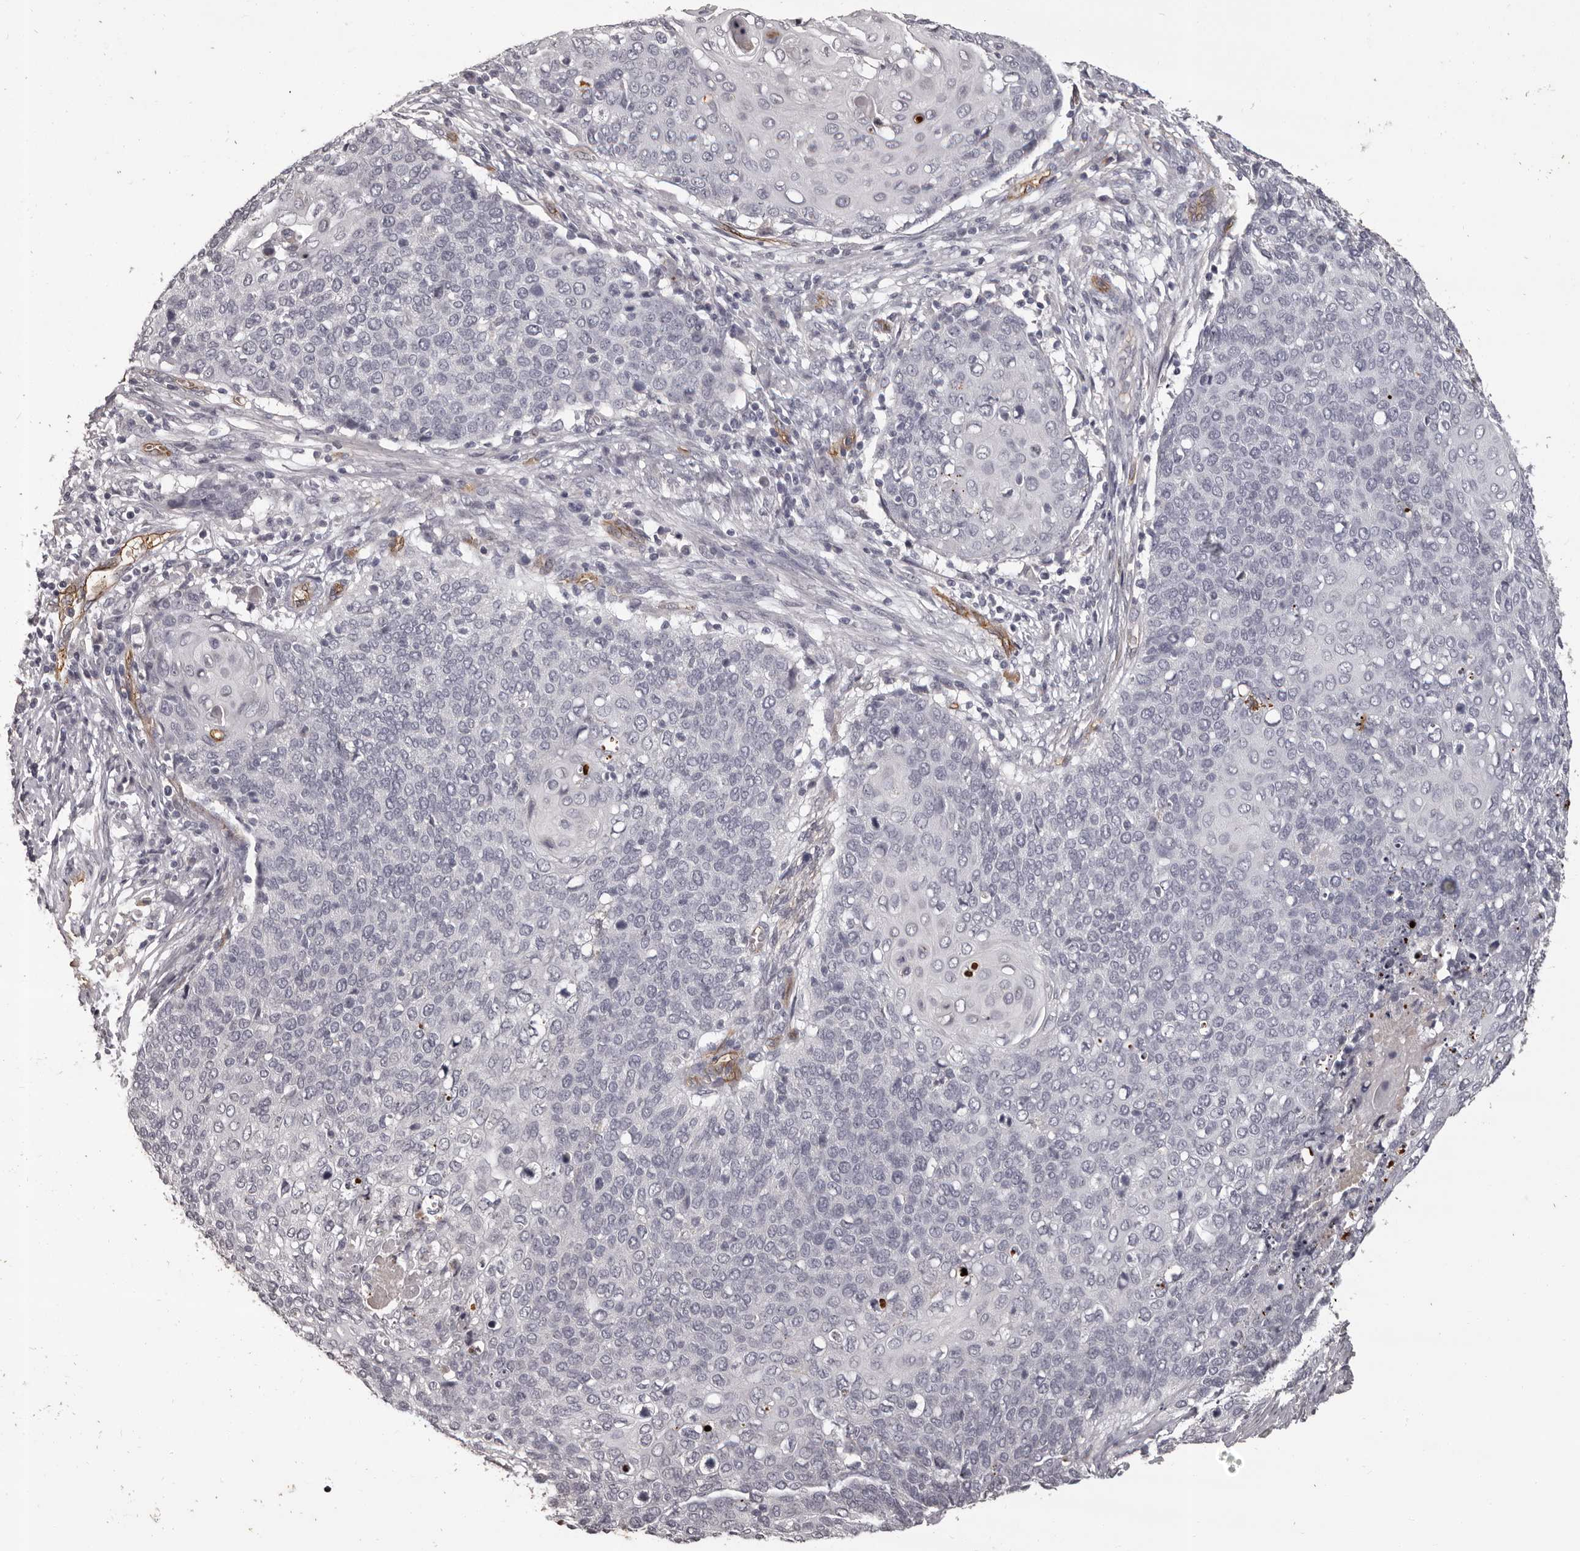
{"staining": {"intensity": "negative", "quantity": "none", "location": "none"}, "tissue": "cervical cancer", "cell_type": "Tumor cells", "image_type": "cancer", "snomed": [{"axis": "morphology", "description": "Squamous cell carcinoma, NOS"}, {"axis": "topography", "description": "Cervix"}], "caption": "Immunohistochemistry image of cervical cancer (squamous cell carcinoma) stained for a protein (brown), which shows no expression in tumor cells. (Stains: DAB (3,3'-diaminobenzidine) immunohistochemistry (IHC) with hematoxylin counter stain, Microscopy: brightfield microscopy at high magnification).", "gene": "GPR78", "patient": {"sex": "female", "age": 39}}